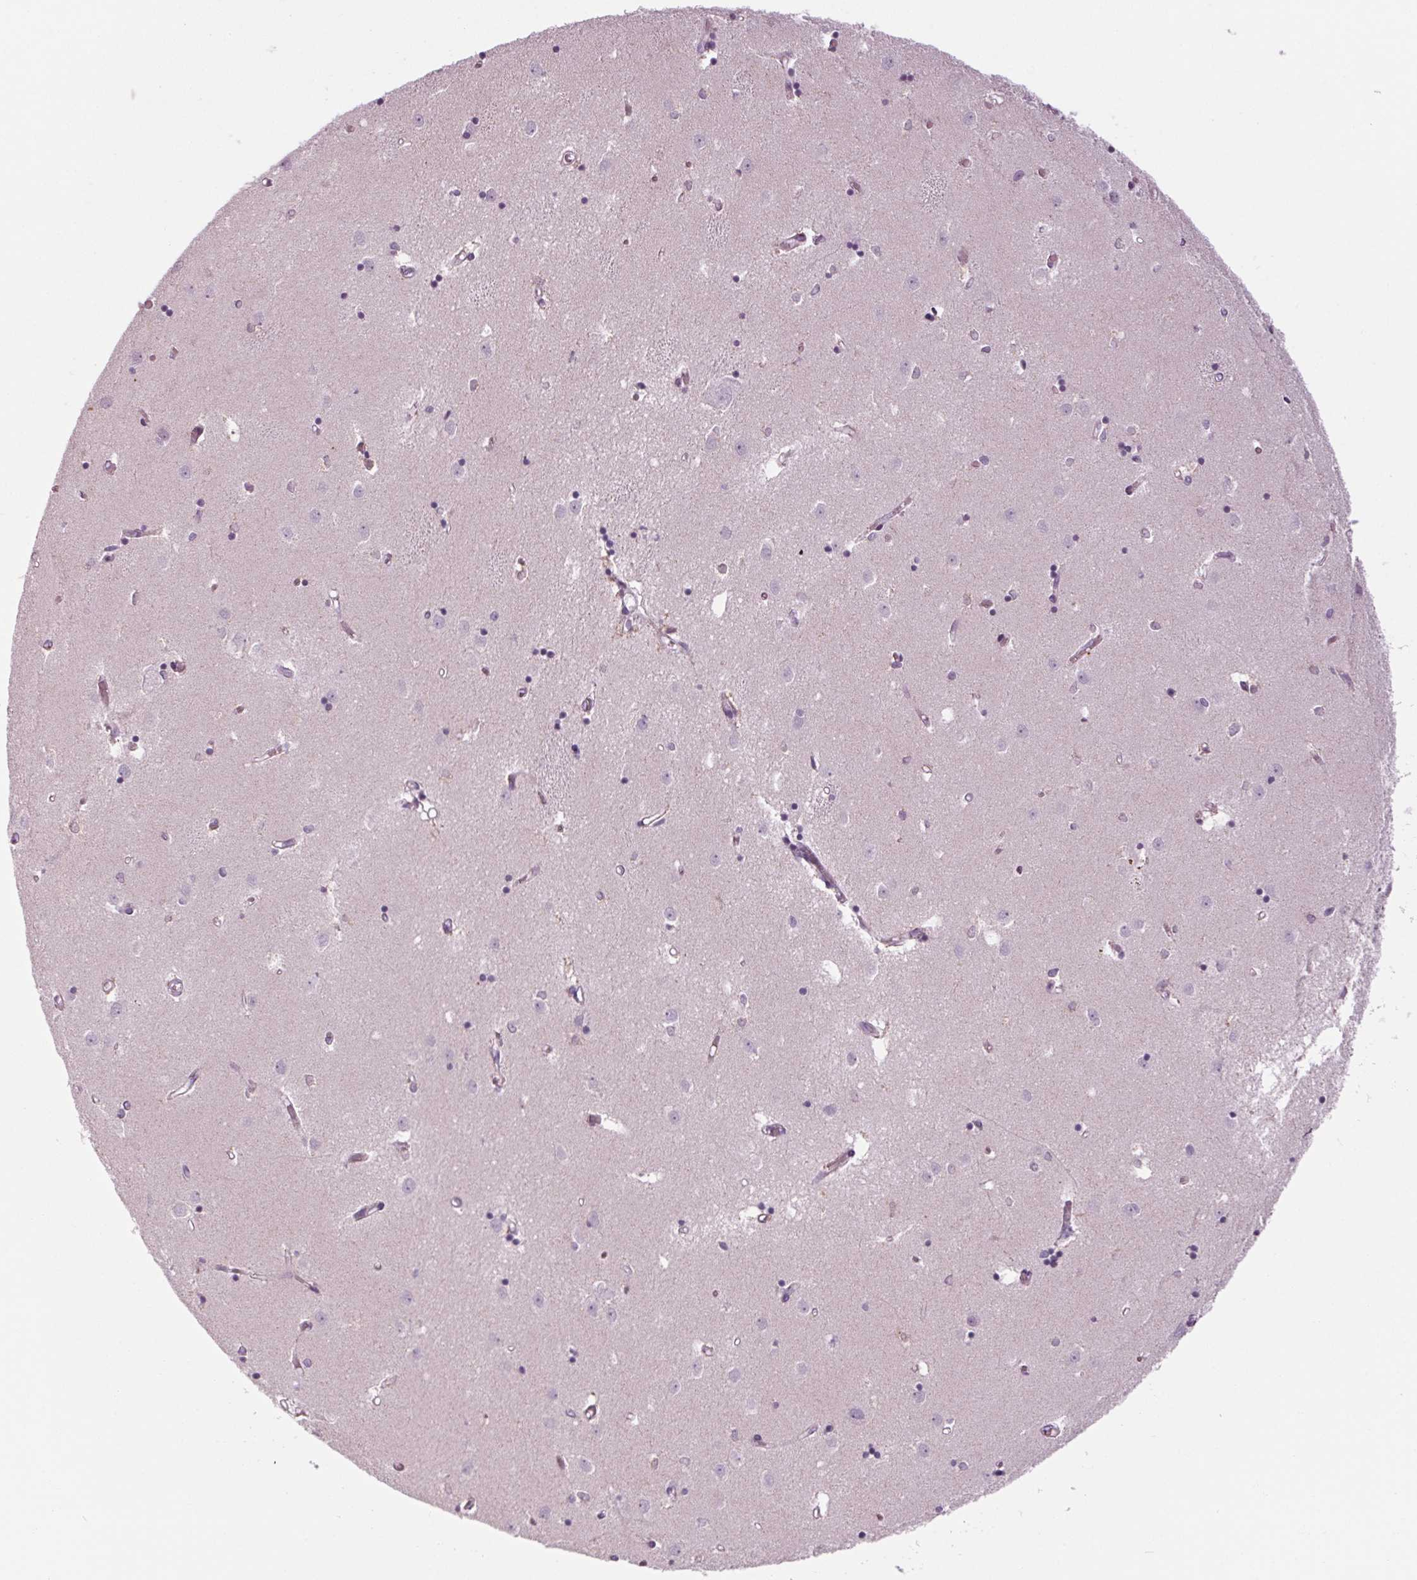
{"staining": {"intensity": "negative", "quantity": "none", "location": "none"}, "tissue": "caudate", "cell_type": "Glial cells", "image_type": "normal", "snomed": [{"axis": "morphology", "description": "Normal tissue, NOS"}, {"axis": "topography", "description": "Lateral ventricle wall"}], "caption": "Immunohistochemistry of benign caudate displays no expression in glial cells. Brightfield microscopy of immunohistochemistry stained with DAB (3,3'-diaminobenzidine) (brown) and hematoxylin (blue), captured at high magnification.", "gene": "CYP3A43", "patient": {"sex": "male", "age": 54}}